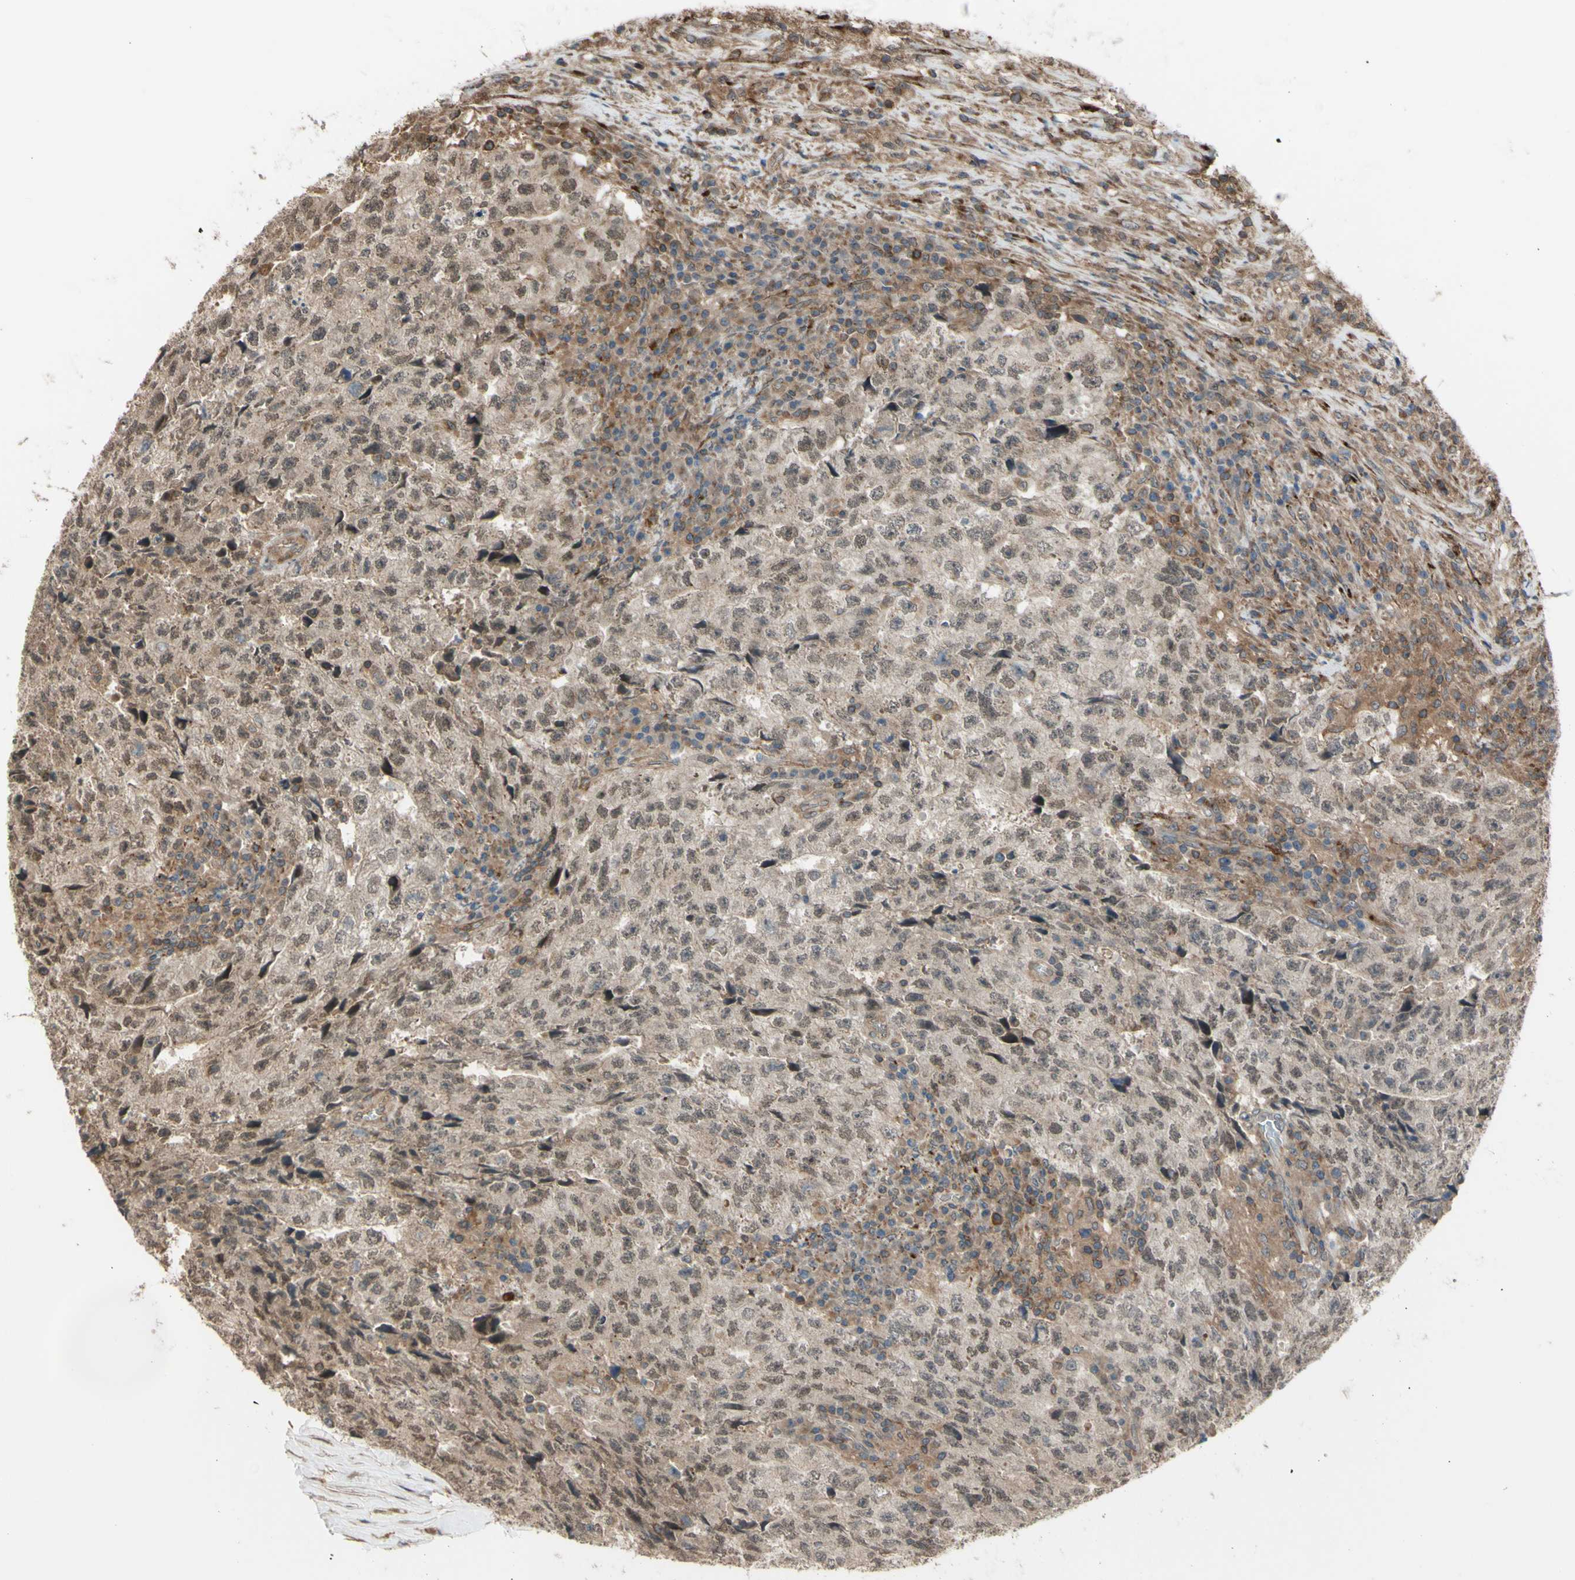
{"staining": {"intensity": "weak", "quantity": "25%-75%", "location": "cytoplasmic/membranous,nuclear"}, "tissue": "testis cancer", "cell_type": "Tumor cells", "image_type": "cancer", "snomed": [{"axis": "morphology", "description": "Necrosis, NOS"}, {"axis": "morphology", "description": "Carcinoma, Embryonal, NOS"}, {"axis": "topography", "description": "Testis"}], "caption": "DAB immunohistochemical staining of testis cancer (embryonal carcinoma) shows weak cytoplasmic/membranous and nuclear protein expression in approximately 25%-75% of tumor cells. (DAB (3,3'-diaminobenzidine) IHC with brightfield microscopy, high magnification).", "gene": "FLII", "patient": {"sex": "male", "age": 19}}